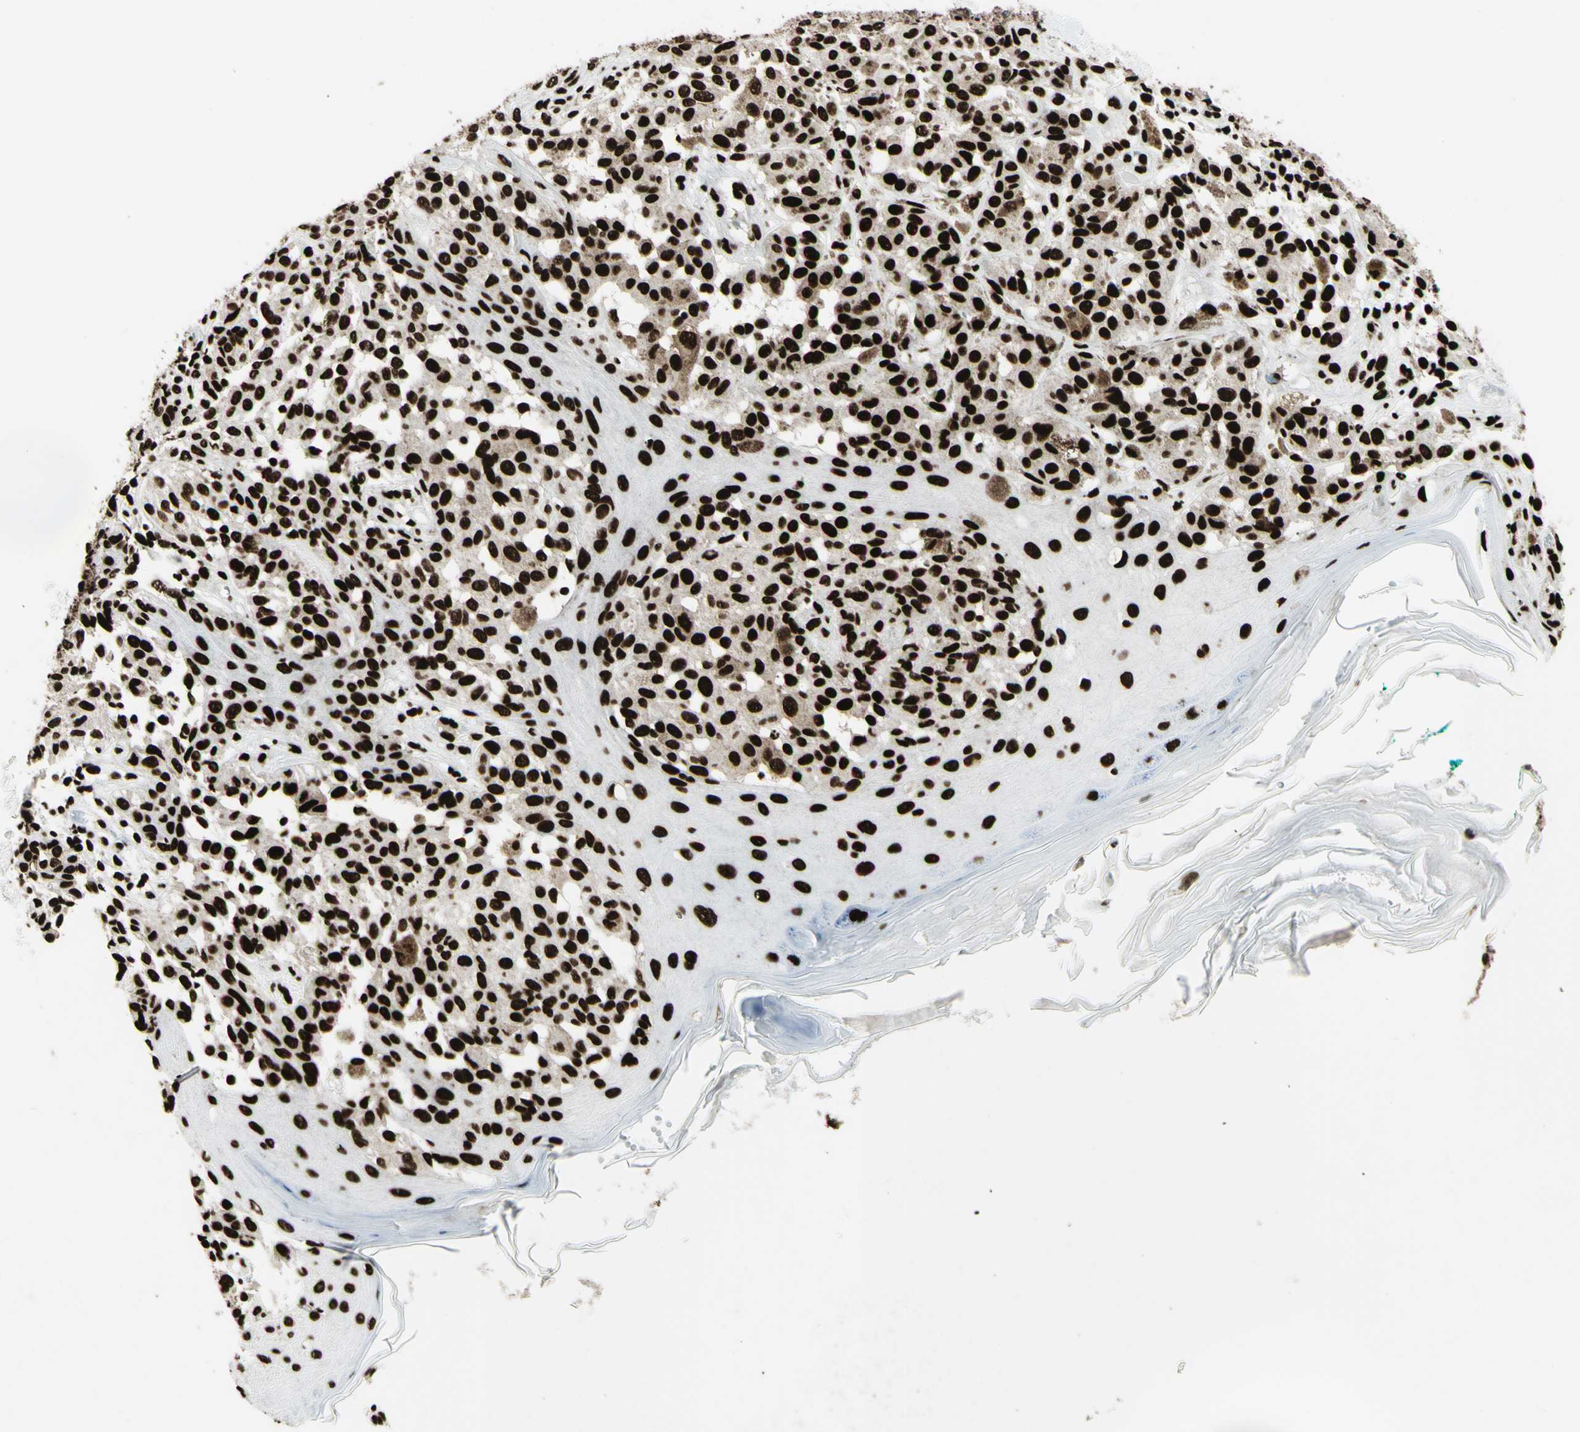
{"staining": {"intensity": "strong", "quantity": ">75%", "location": "nuclear"}, "tissue": "melanoma", "cell_type": "Tumor cells", "image_type": "cancer", "snomed": [{"axis": "morphology", "description": "Malignant melanoma, NOS"}, {"axis": "topography", "description": "Skin"}], "caption": "Melanoma stained with immunohistochemistry reveals strong nuclear staining in about >75% of tumor cells. (DAB (3,3'-diaminobenzidine) IHC, brown staining for protein, blue staining for nuclei).", "gene": "U2AF2", "patient": {"sex": "female", "age": 46}}